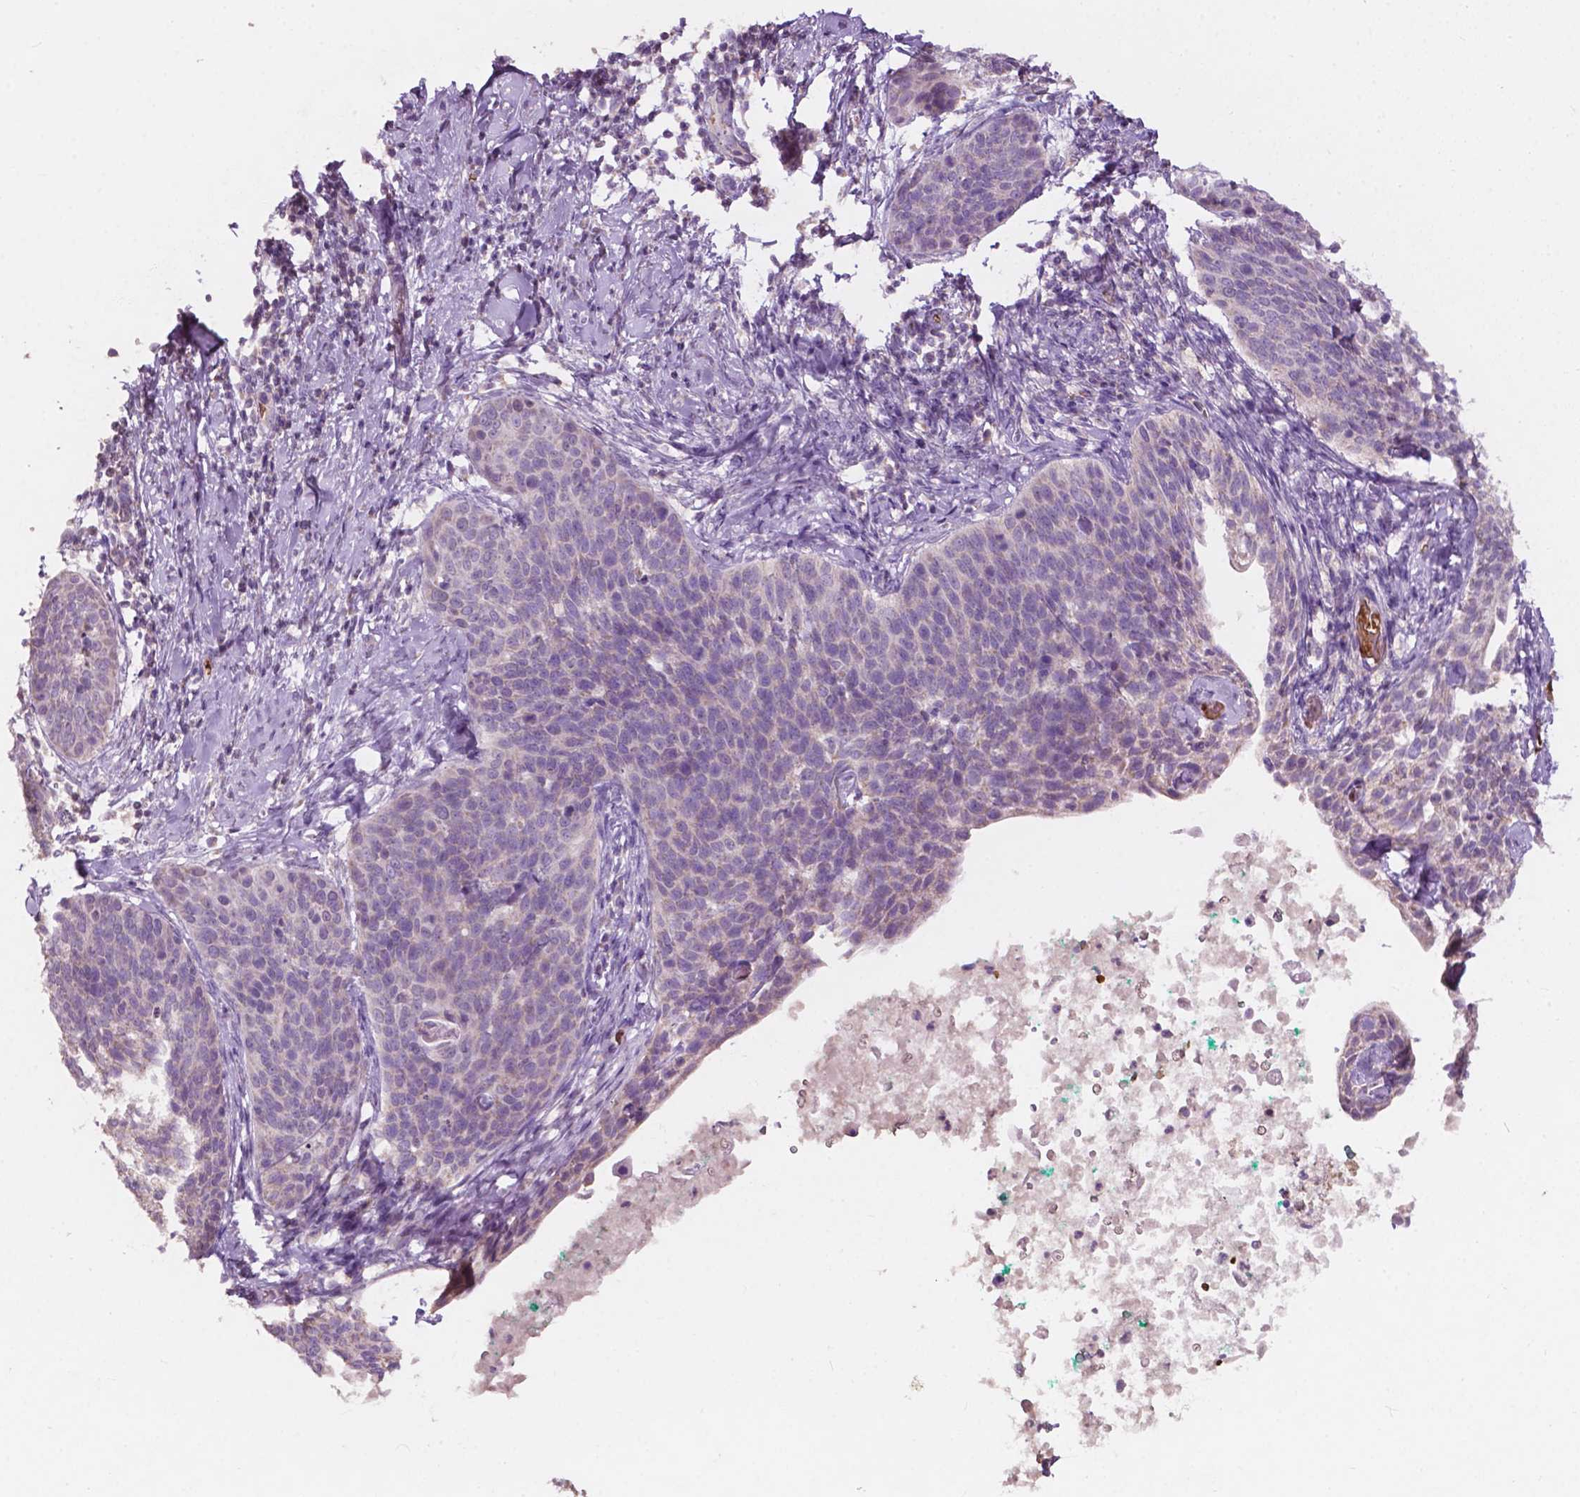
{"staining": {"intensity": "negative", "quantity": "none", "location": "none"}, "tissue": "cervical cancer", "cell_type": "Tumor cells", "image_type": "cancer", "snomed": [{"axis": "morphology", "description": "Squamous cell carcinoma, NOS"}, {"axis": "topography", "description": "Cervix"}], "caption": "Immunohistochemistry image of human cervical cancer (squamous cell carcinoma) stained for a protein (brown), which reveals no staining in tumor cells.", "gene": "NDUFS1", "patient": {"sex": "female", "age": 69}}